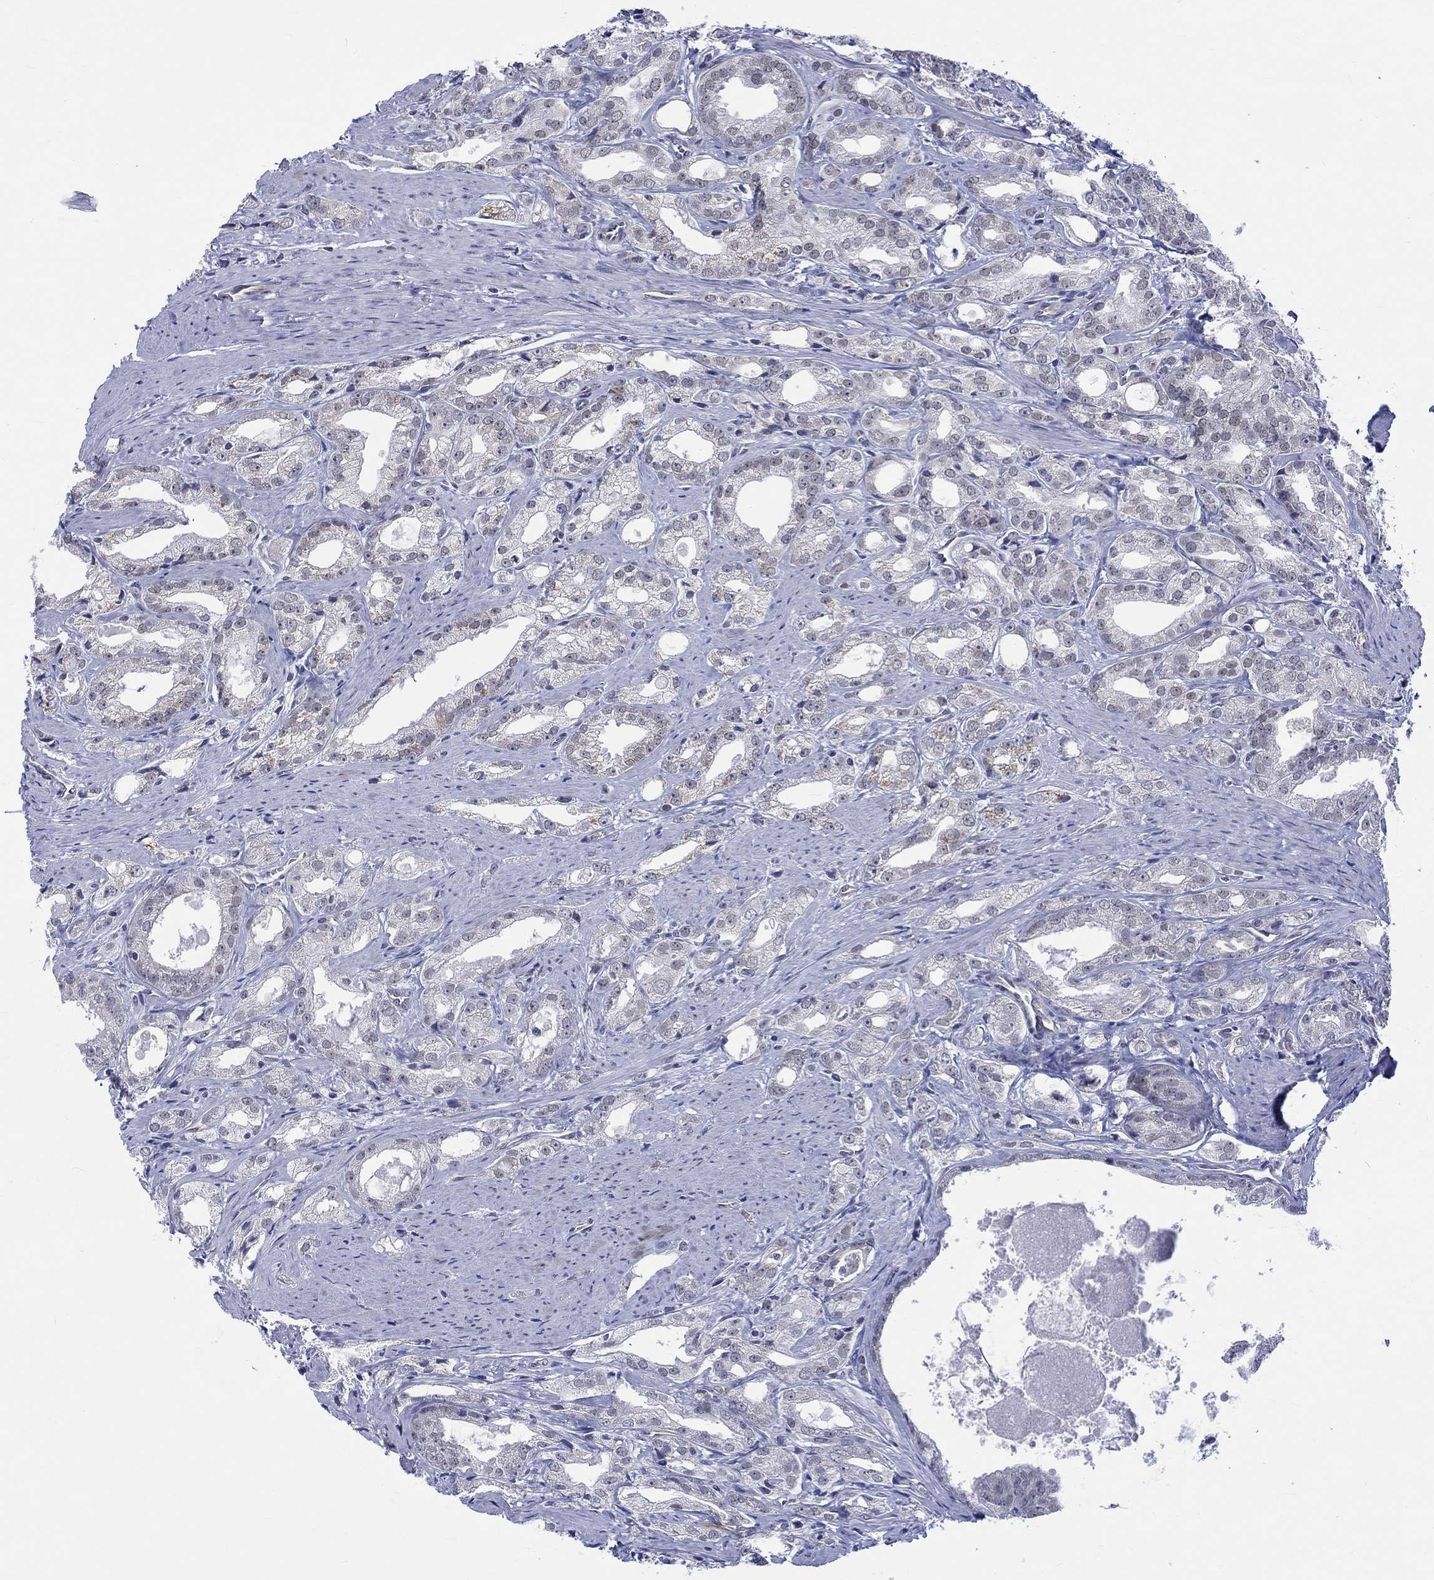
{"staining": {"intensity": "weak", "quantity": "25%-75%", "location": "cytoplasmic/membranous"}, "tissue": "prostate cancer", "cell_type": "Tumor cells", "image_type": "cancer", "snomed": [{"axis": "morphology", "description": "Adenocarcinoma, NOS"}, {"axis": "morphology", "description": "Adenocarcinoma, High grade"}, {"axis": "topography", "description": "Prostate"}], "caption": "Immunohistochemical staining of prostate cancer demonstrates weak cytoplasmic/membranous protein expression in approximately 25%-75% of tumor cells.", "gene": "ST6GALNAC1", "patient": {"sex": "male", "age": 70}}